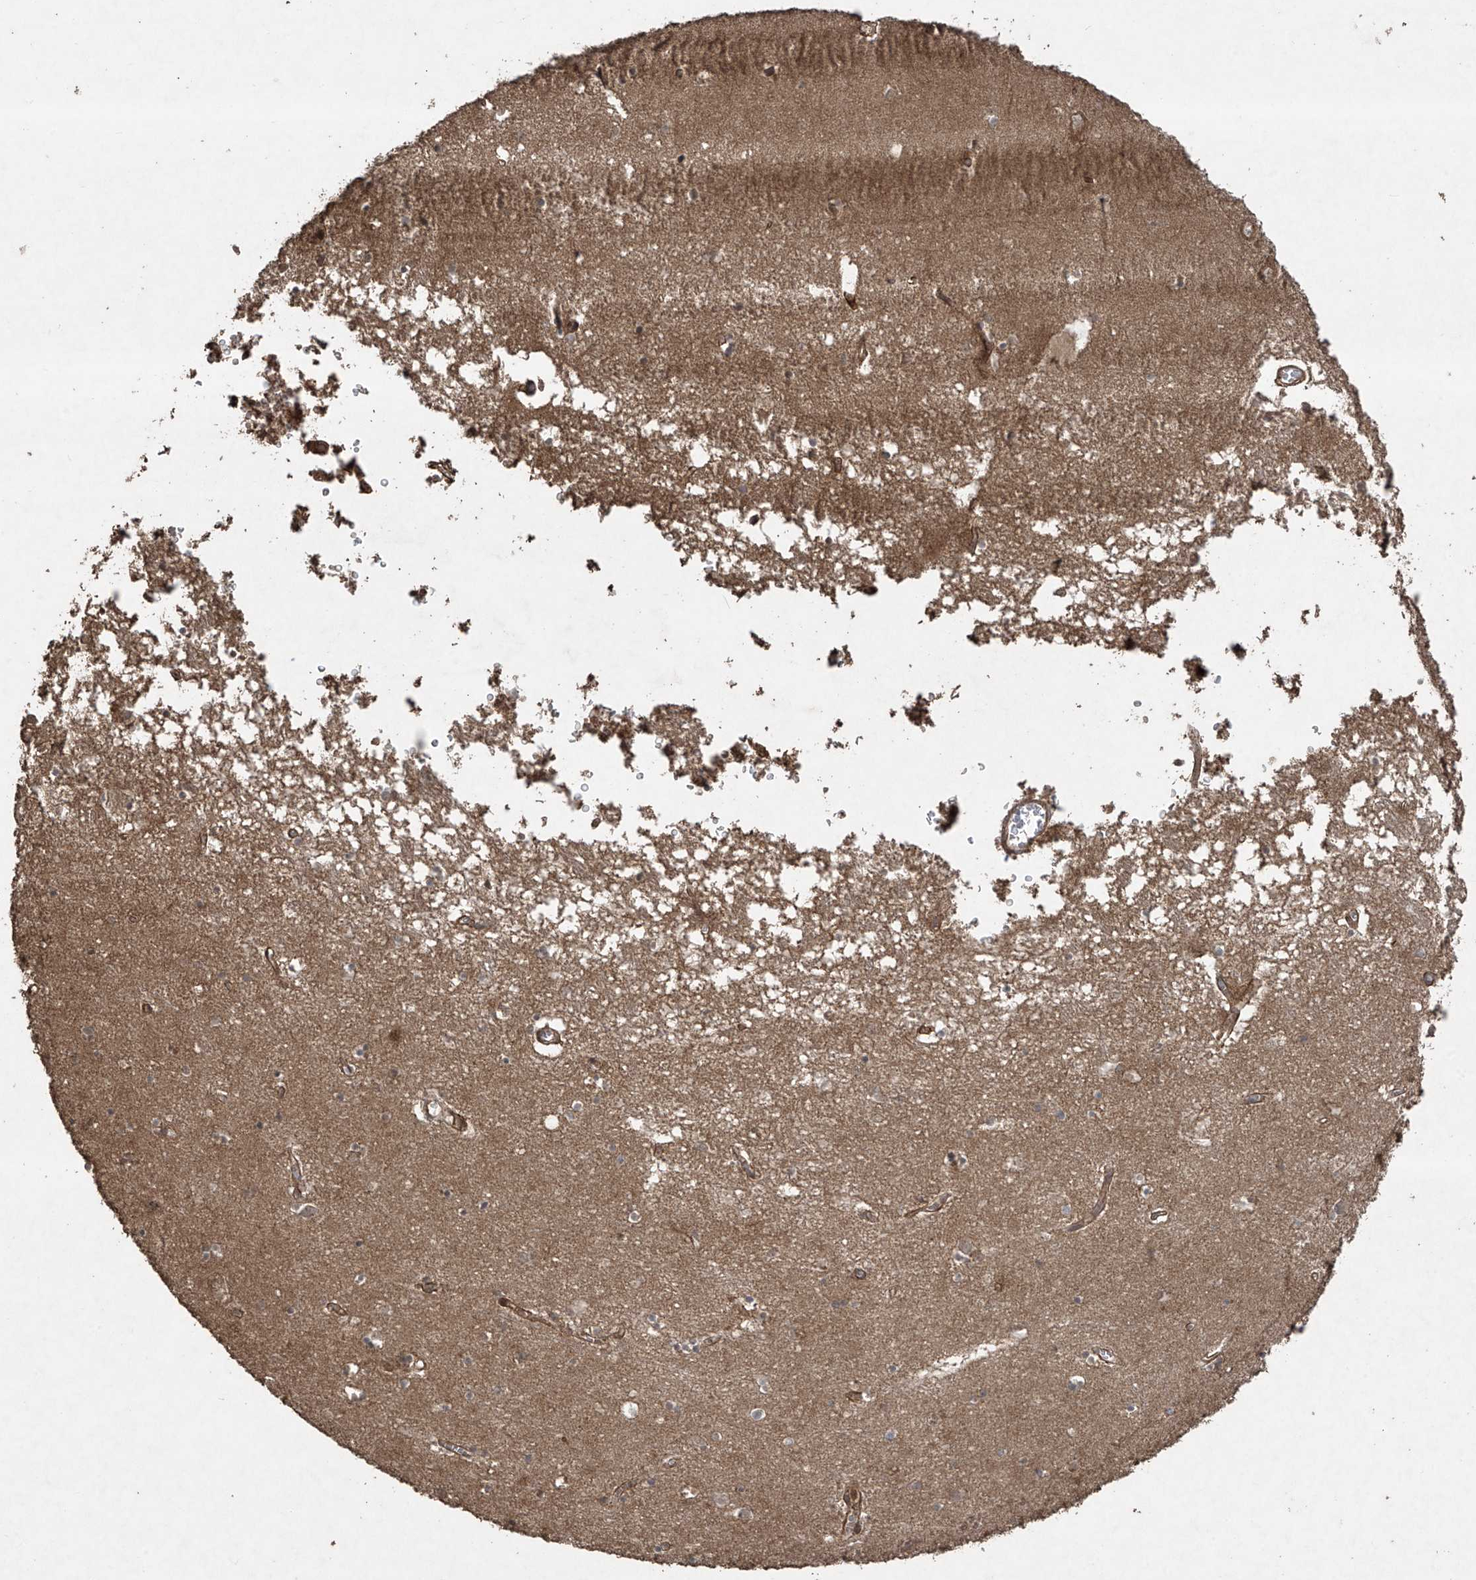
{"staining": {"intensity": "moderate", "quantity": "<25%", "location": "cytoplasmic/membranous"}, "tissue": "hippocampus", "cell_type": "Glial cells", "image_type": "normal", "snomed": [{"axis": "morphology", "description": "Normal tissue, NOS"}, {"axis": "topography", "description": "Hippocampus"}], "caption": "A high-resolution image shows IHC staining of normal hippocampus, which reveals moderate cytoplasmic/membranous staining in about <25% of glial cells.", "gene": "PGPEP1", "patient": {"sex": "male", "age": 70}}